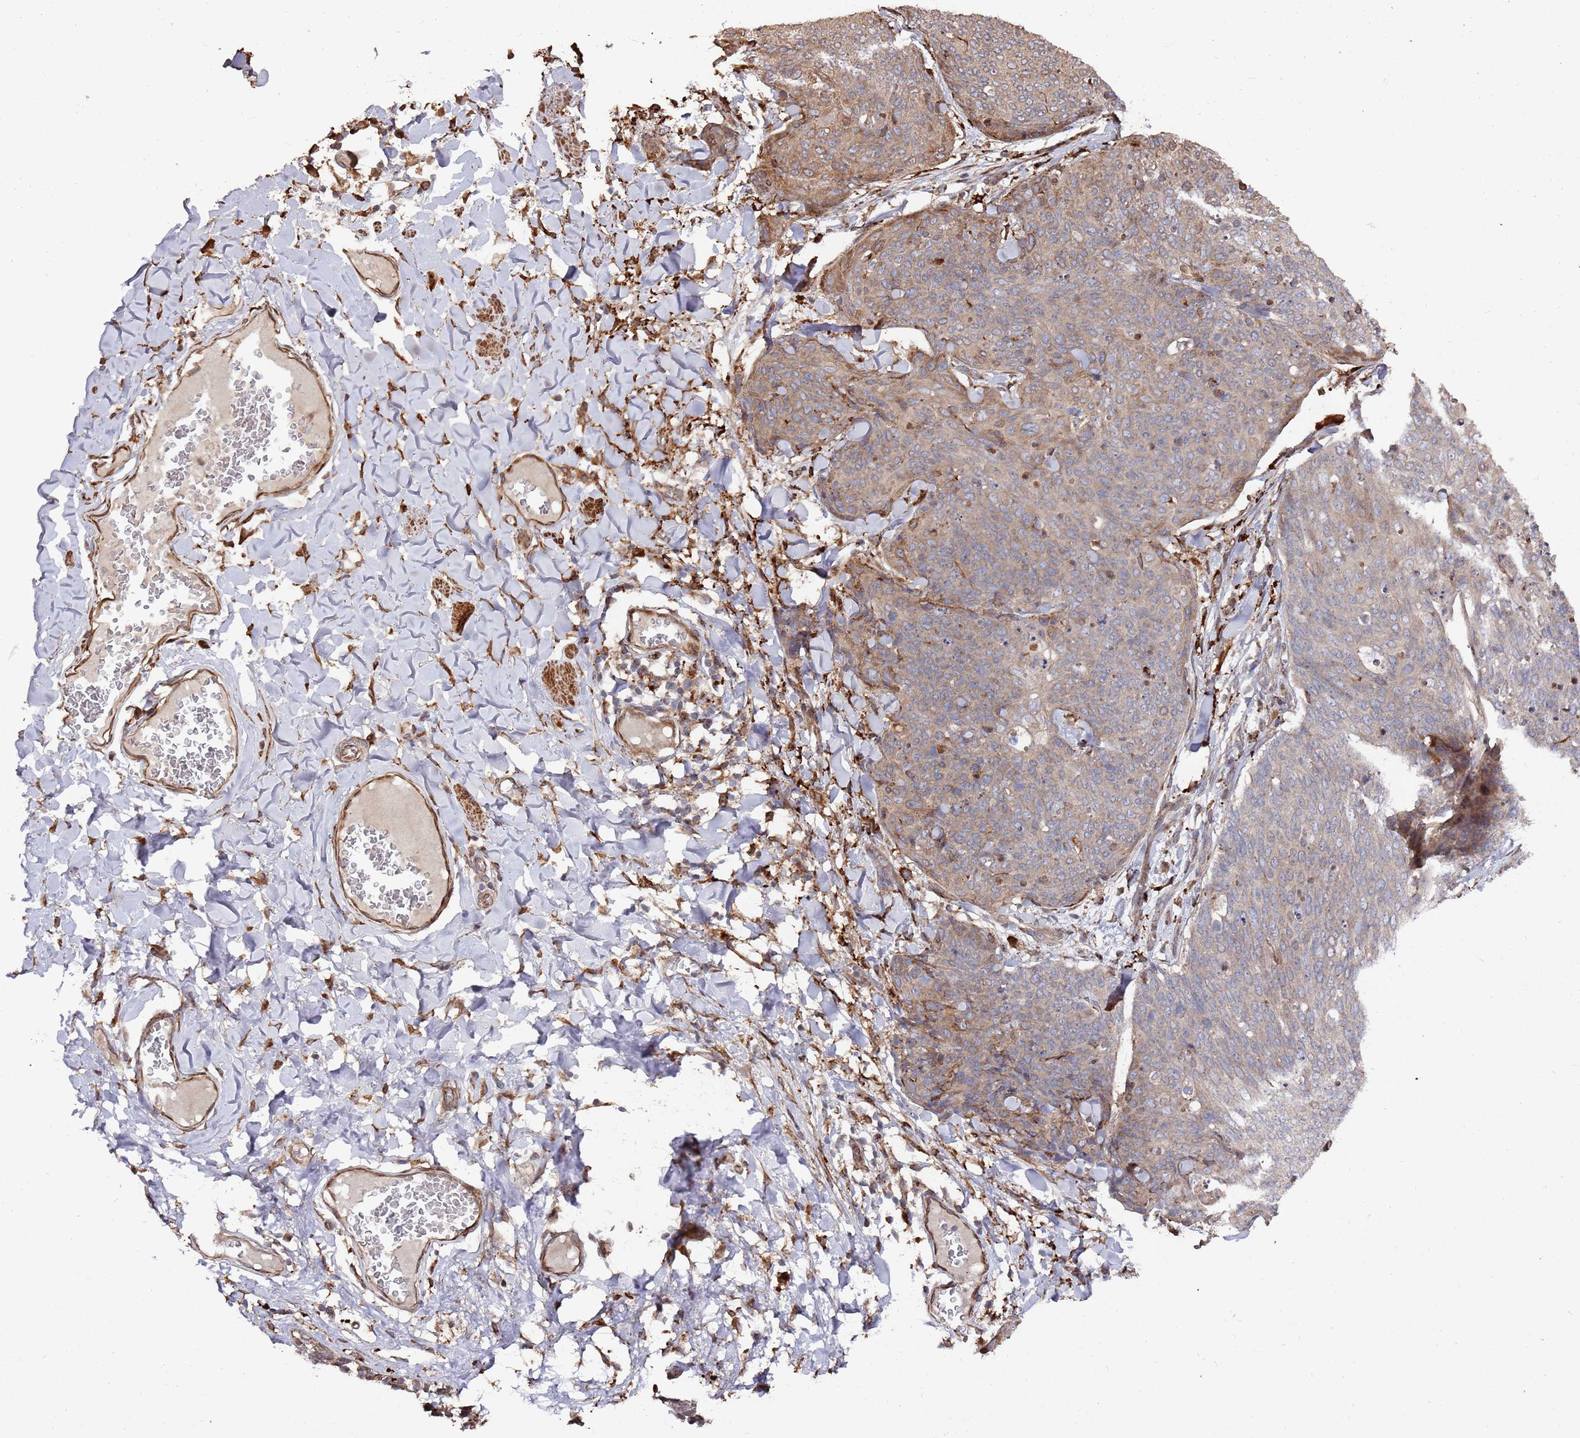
{"staining": {"intensity": "moderate", "quantity": "25%-75%", "location": "cytoplasmic/membranous"}, "tissue": "skin cancer", "cell_type": "Tumor cells", "image_type": "cancer", "snomed": [{"axis": "morphology", "description": "Squamous cell carcinoma, NOS"}, {"axis": "topography", "description": "Skin"}, {"axis": "topography", "description": "Vulva"}], "caption": "Protein expression analysis of human skin squamous cell carcinoma reveals moderate cytoplasmic/membranous positivity in about 25%-75% of tumor cells.", "gene": "LACC1", "patient": {"sex": "female", "age": 85}}